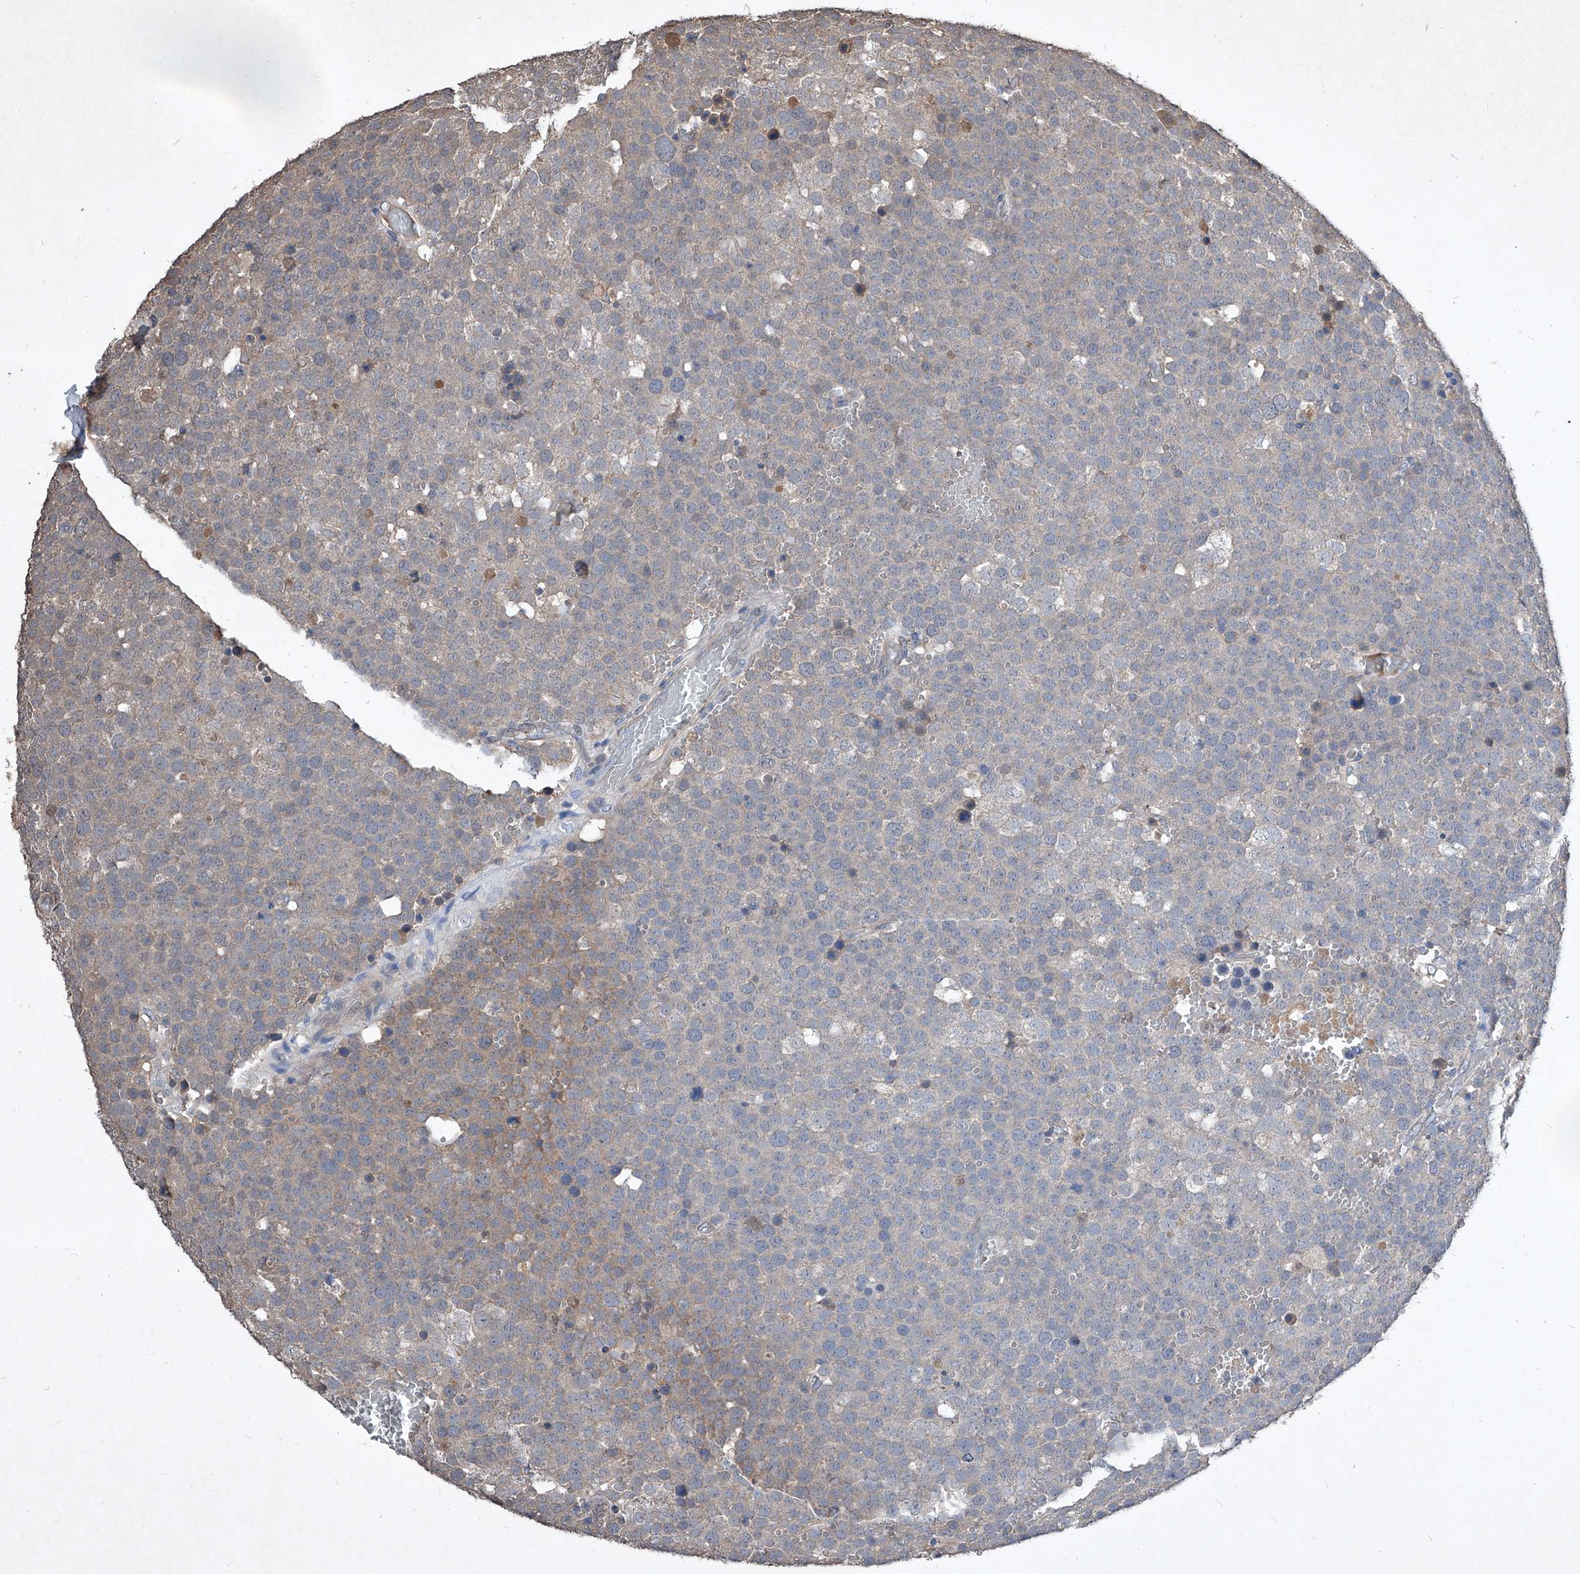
{"staining": {"intensity": "weak", "quantity": "25%-75%", "location": "cytoplasmic/membranous"}, "tissue": "testis cancer", "cell_type": "Tumor cells", "image_type": "cancer", "snomed": [{"axis": "morphology", "description": "Seminoma, NOS"}, {"axis": "topography", "description": "Testis"}], "caption": "Protein expression analysis of testis cancer (seminoma) exhibits weak cytoplasmic/membranous staining in about 25%-75% of tumor cells. The protein of interest is shown in brown color, while the nuclei are stained blue.", "gene": "SYNGR1", "patient": {"sex": "male", "age": 71}}